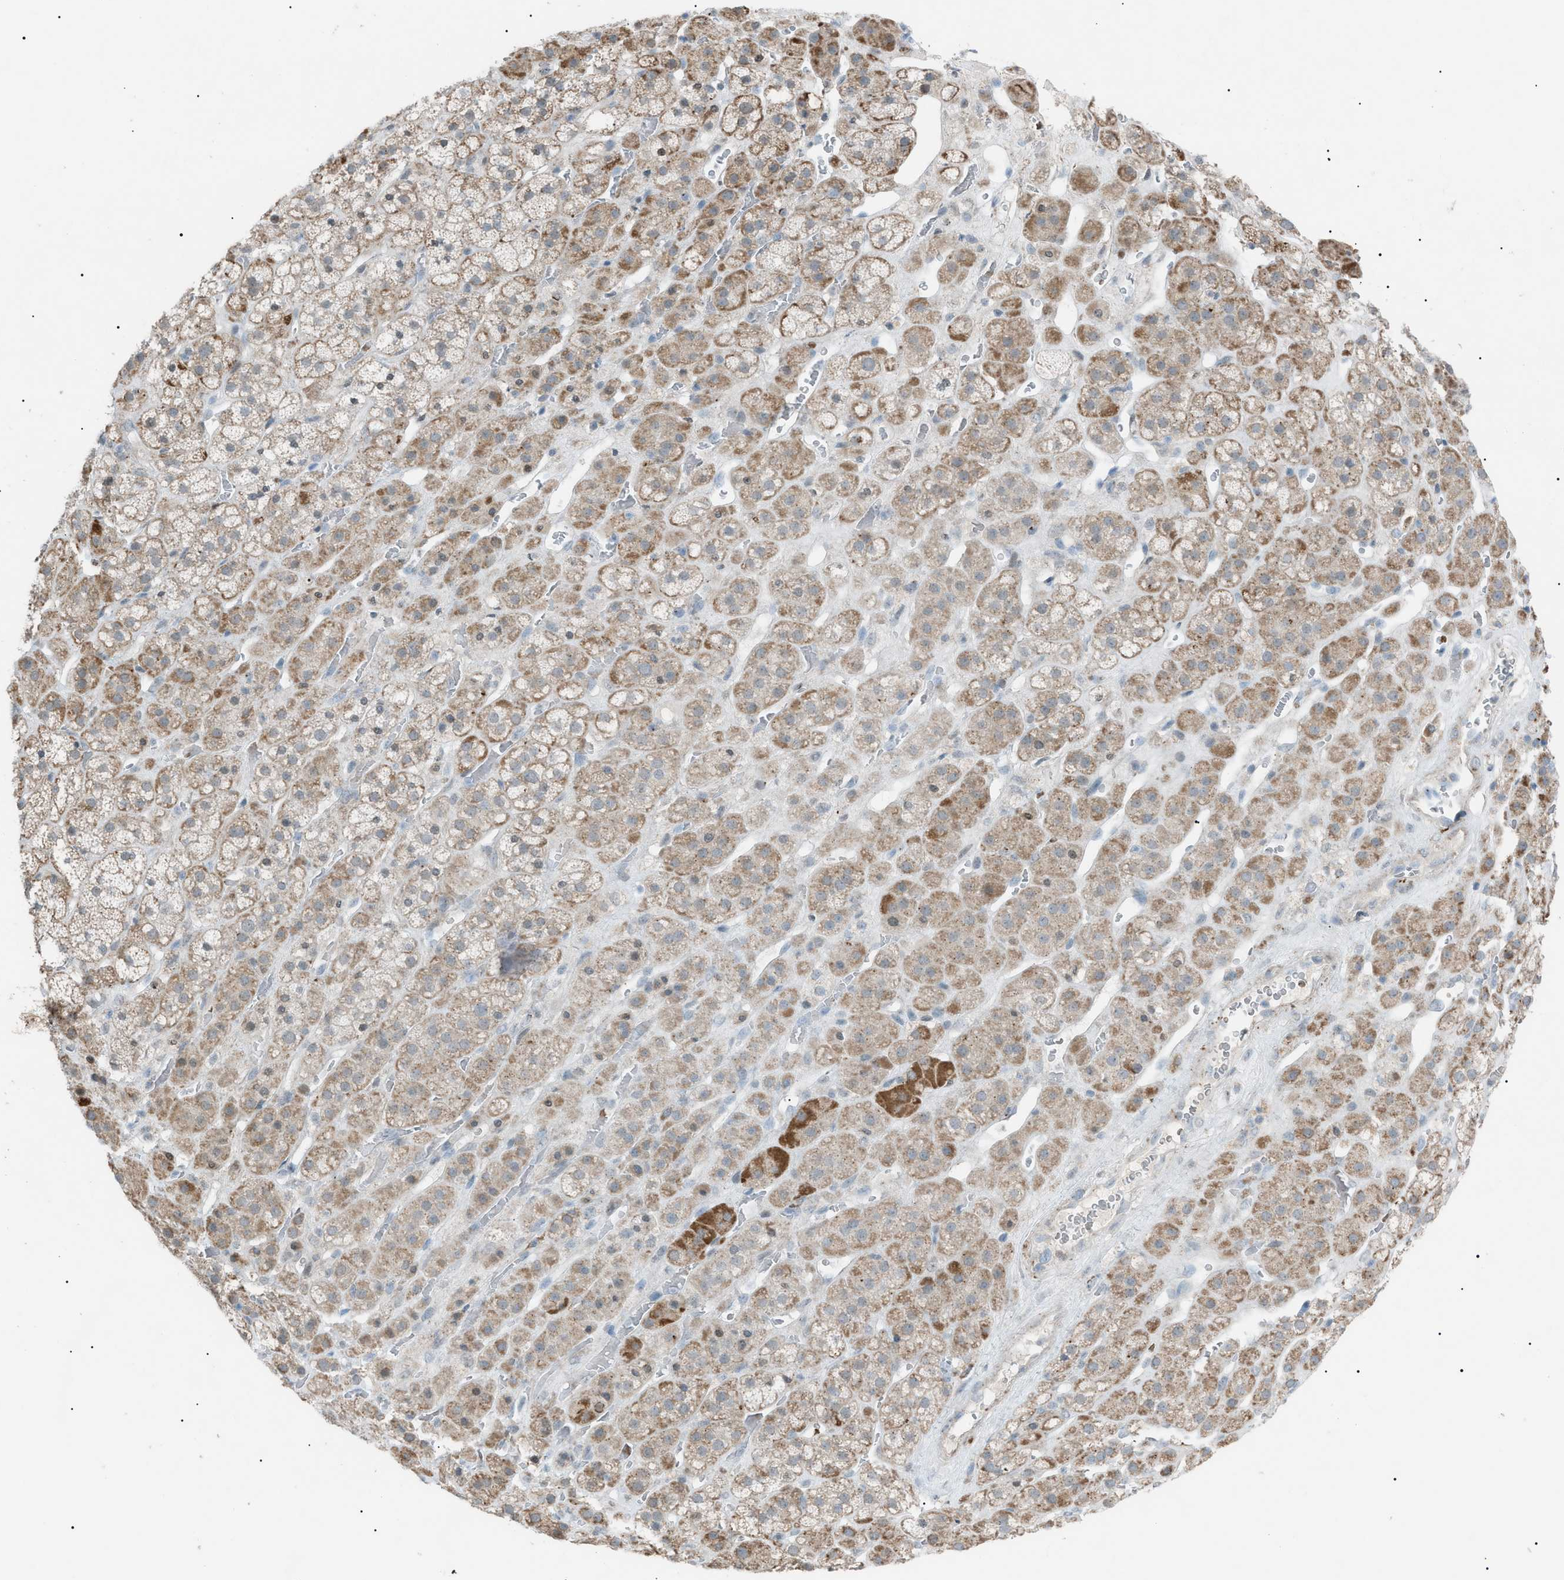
{"staining": {"intensity": "moderate", "quantity": ">75%", "location": "cytoplasmic/membranous"}, "tissue": "adrenal gland", "cell_type": "Glandular cells", "image_type": "normal", "snomed": [{"axis": "morphology", "description": "Normal tissue, NOS"}, {"axis": "topography", "description": "Adrenal gland"}], "caption": "Approximately >75% of glandular cells in benign human adrenal gland show moderate cytoplasmic/membranous protein staining as visualized by brown immunohistochemical staining.", "gene": "ZNF516", "patient": {"sex": "male", "age": 56}}